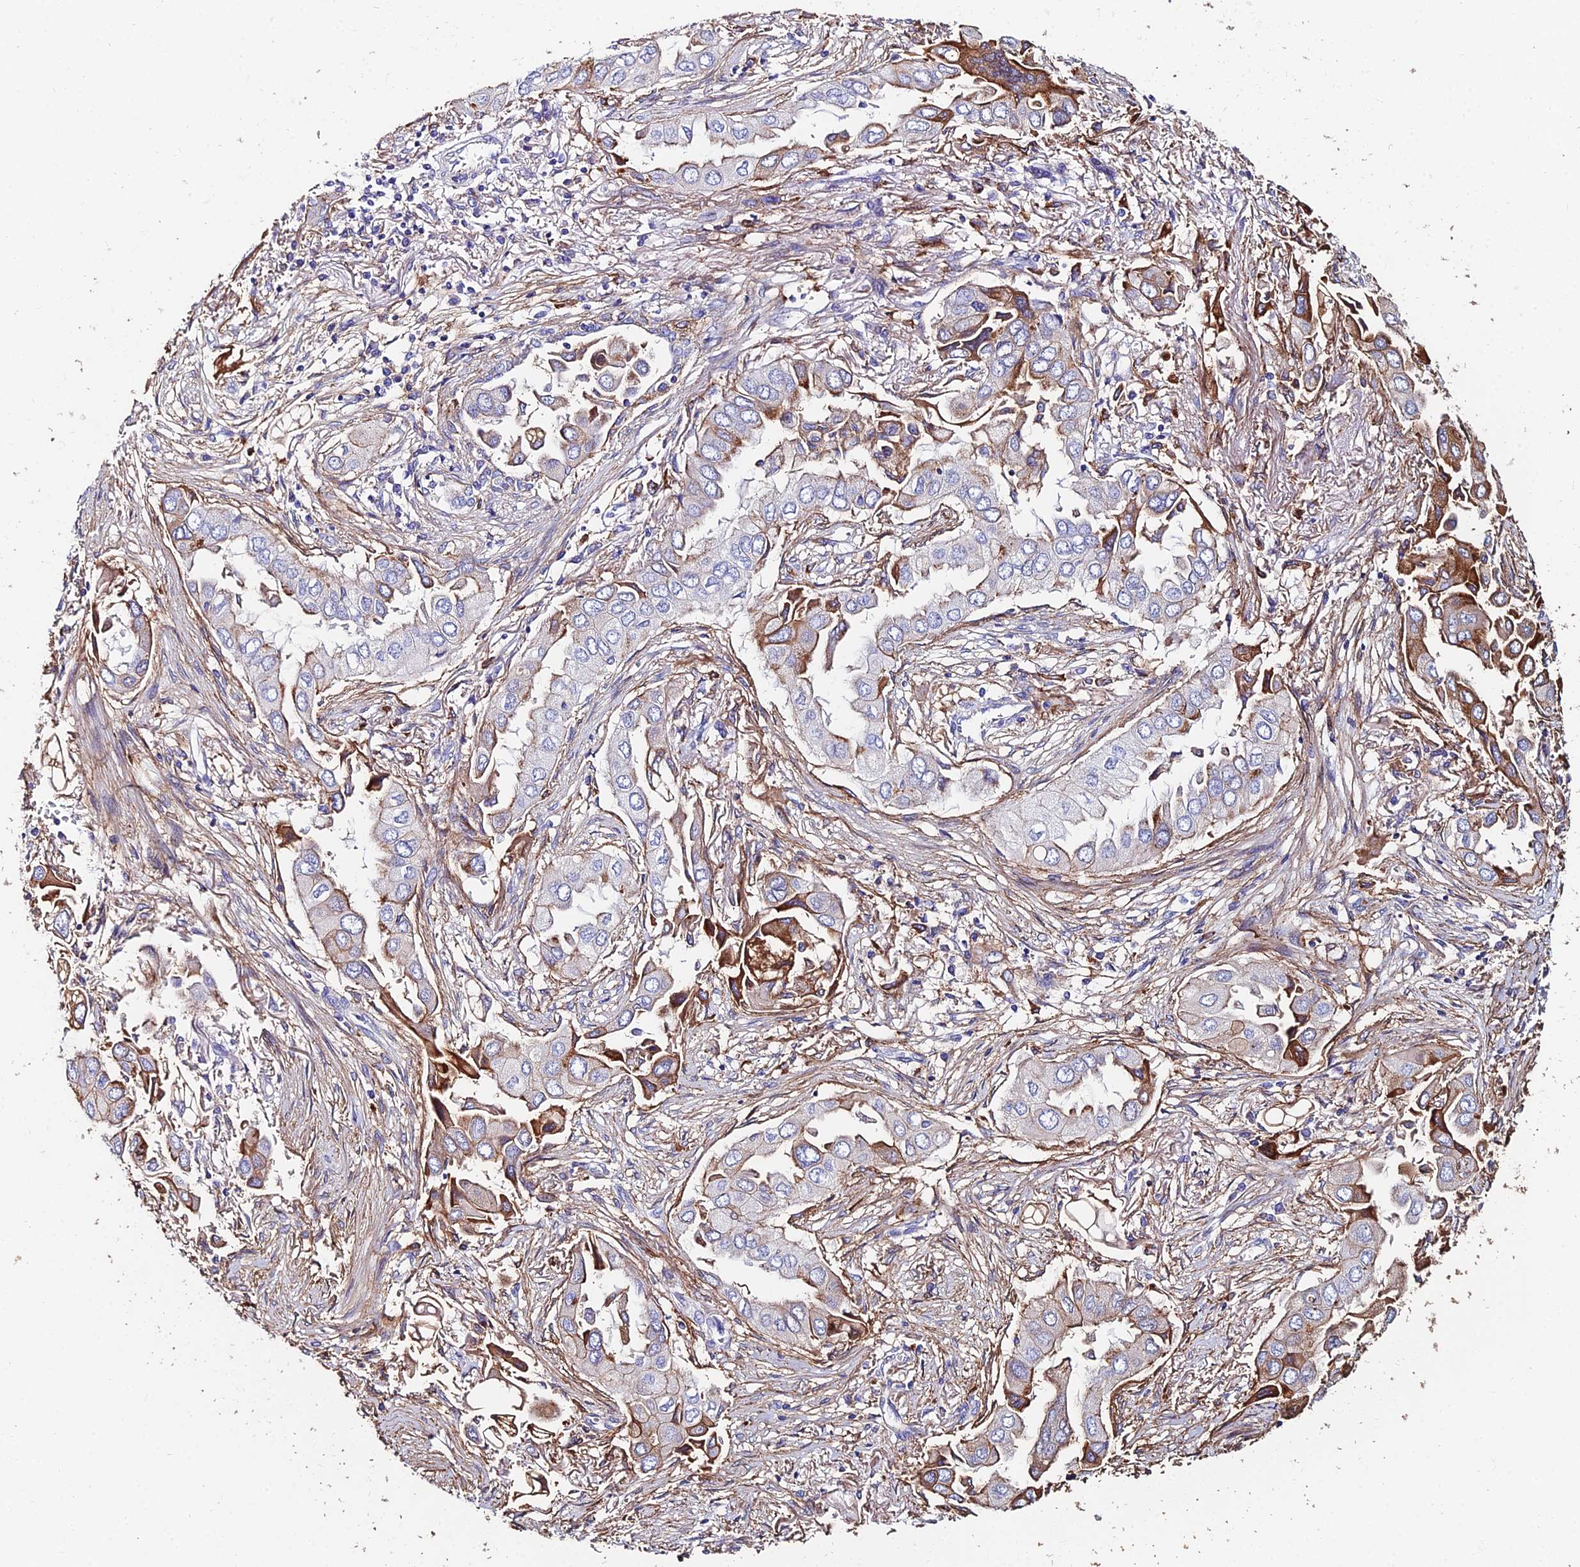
{"staining": {"intensity": "moderate", "quantity": "25%-75%", "location": "cytoplasmic/membranous"}, "tissue": "lung cancer", "cell_type": "Tumor cells", "image_type": "cancer", "snomed": [{"axis": "morphology", "description": "Adenocarcinoma, NOS"}, {"axis": "topography", "description": "Lung"}], "caption": "Immunohistochemical staining of human lung cancer (adenocarcinoma) demonstrates moderate cytoplasmic/membranous protein staining in approximately 25%-75% of tumor cells.", "gene": "C6", "patient": {"sex": "female", "age": 76}}